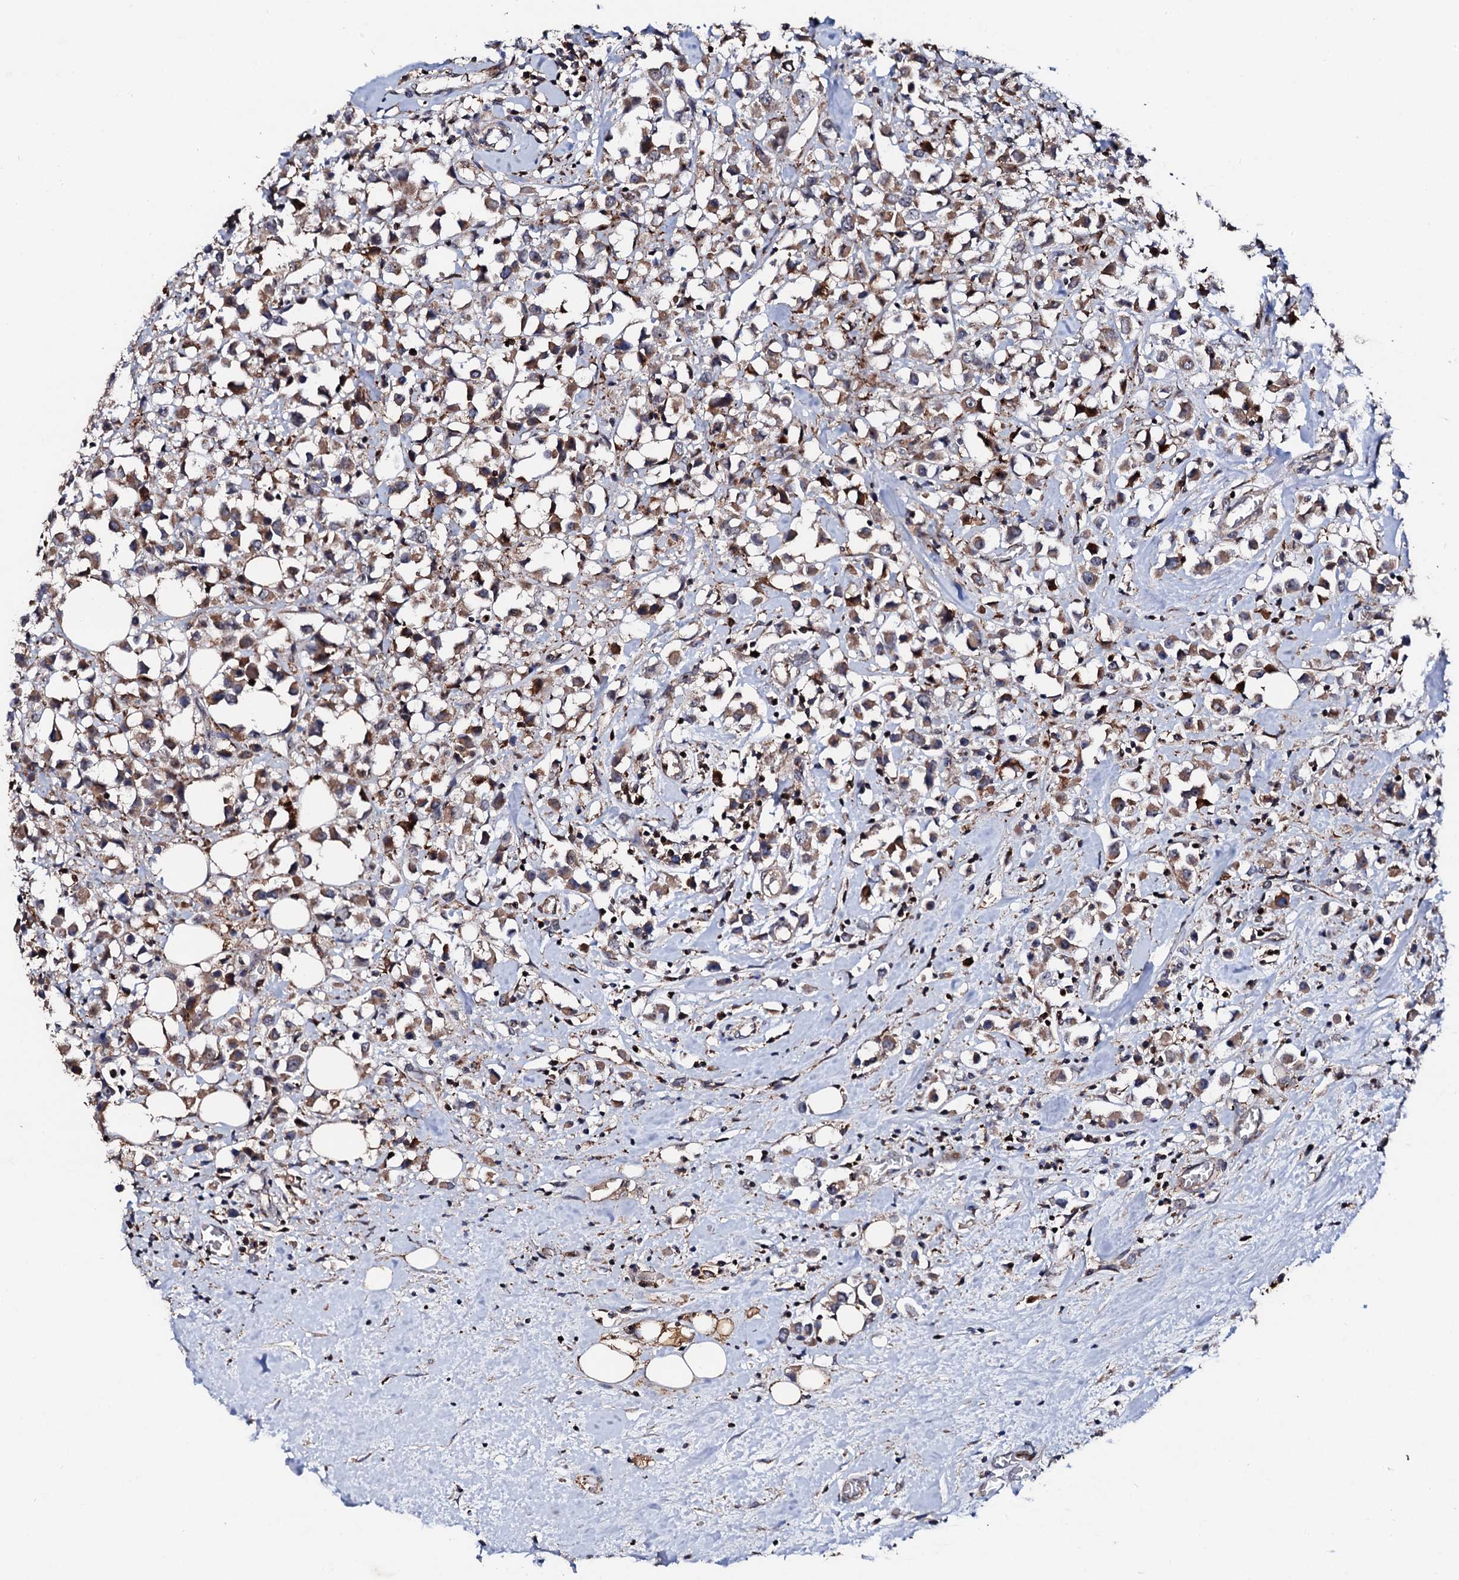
{"staining": {"intensity": "moderate", "quantity": ">75%", "location": "cytoplasmic/membranous"}, "tissue": "breast cancer", "cell_type": "Tumor cells", "image_type": "cancer", "snomed": [{"axis": "morphology", "description": "Duct carcinoma"}, {"axis": "topography", "description": "Breast"}], "caption": "Protein expression analysis of invasive ductal carcinoma (breast) shows moderate cytoplasmic/membranous staining in about >75% of tumor cells.", "gene": "GTPBP4", "patient": {"sex": "female", "age": 61}}